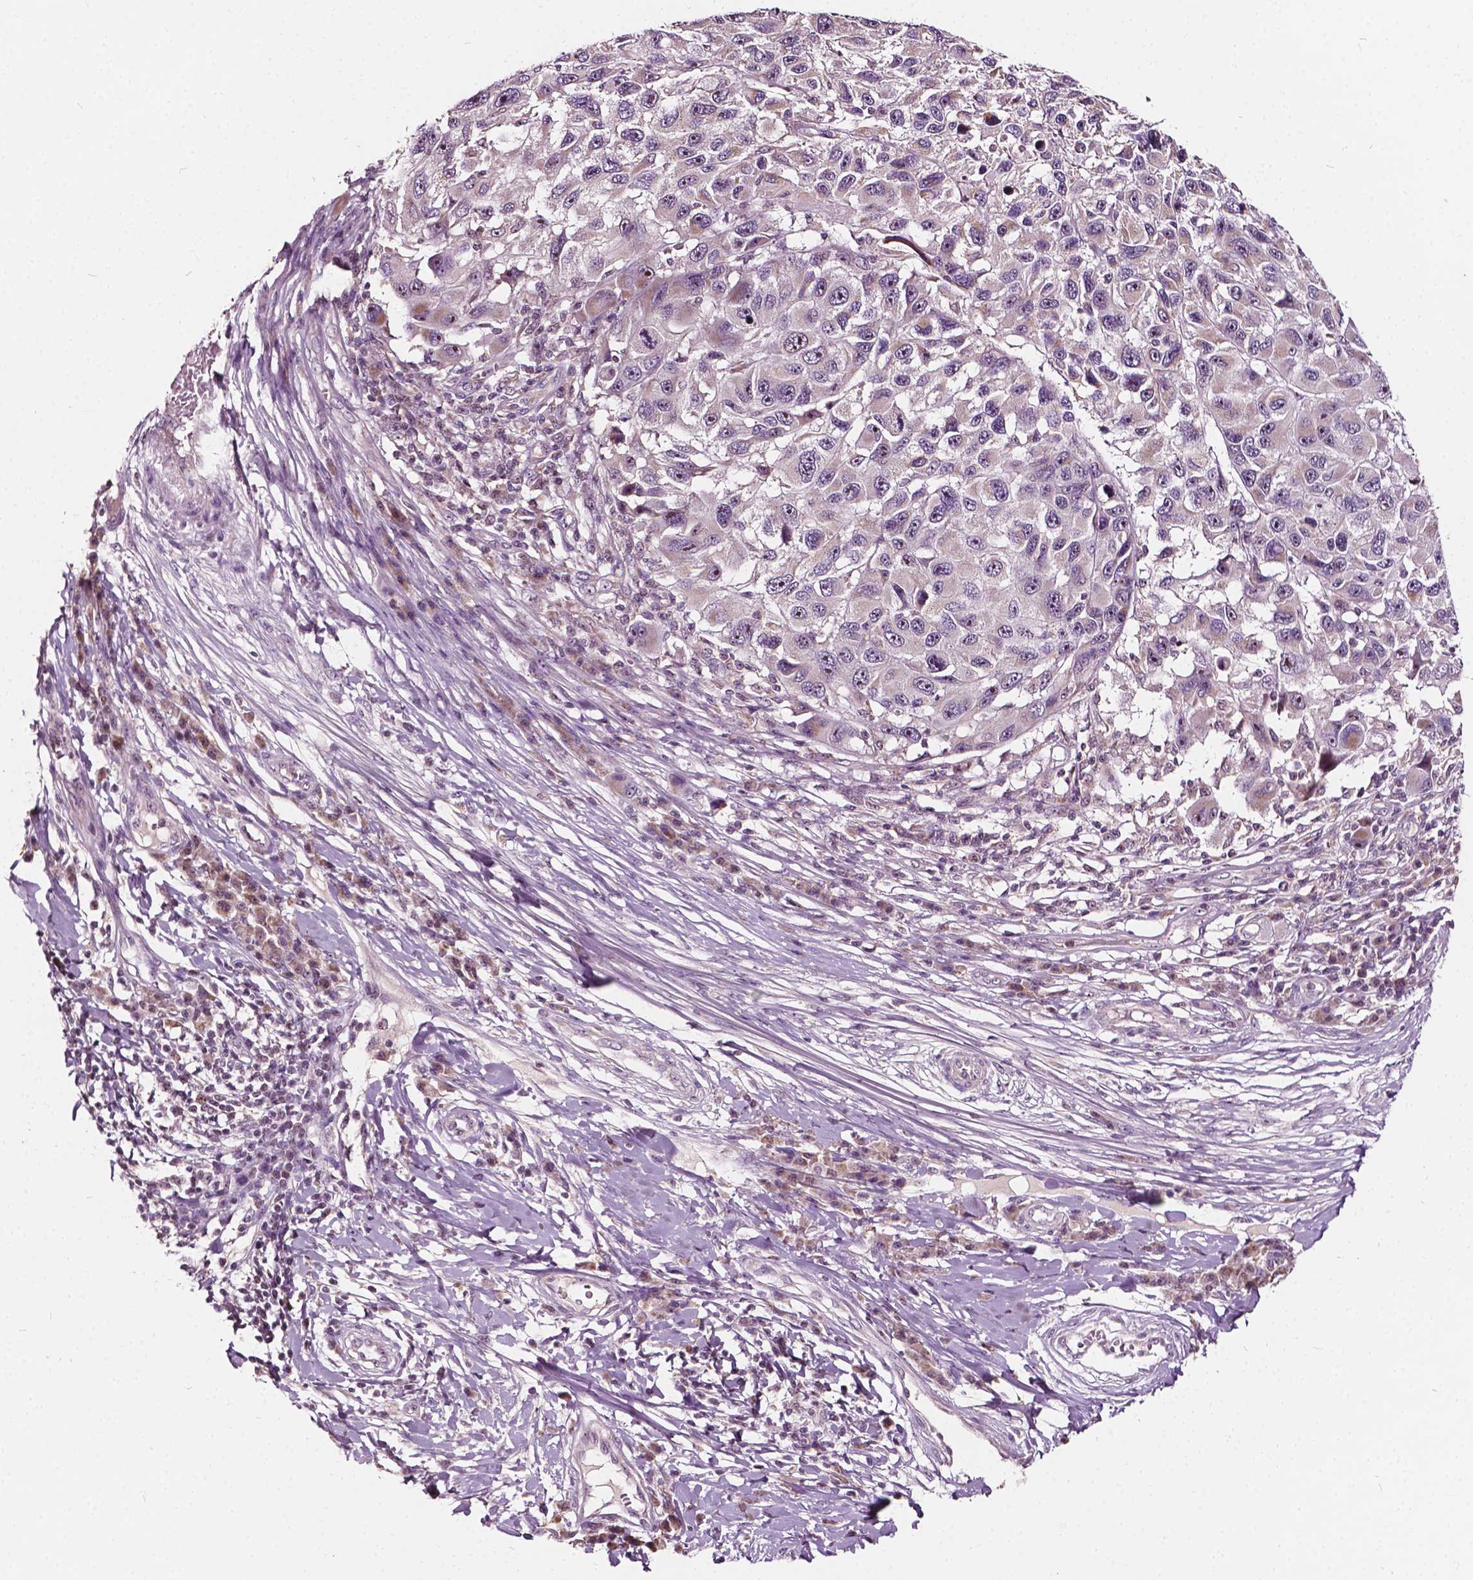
{"staining": {"intensity": "weak", "quantity": "<25%", "location": "cytoplasmic/membranous,nuclear"}, "tissue": "melanoma", "cell_type": "Tumor cells", "image_type": "cancer", "snomed": [{"axis": "morphology", "description": "Malignant melanoma, NOS"}, {"axis": "topography", "description": "Skin"}], "caption": "The micrograph demonstrates no staining of tumor cells in melanoma. (Immunohistochemistry, brightfield microscopy, high magnification).", "gene": "ODF3L2", "patient": {"sex": "male", "age": 53}}